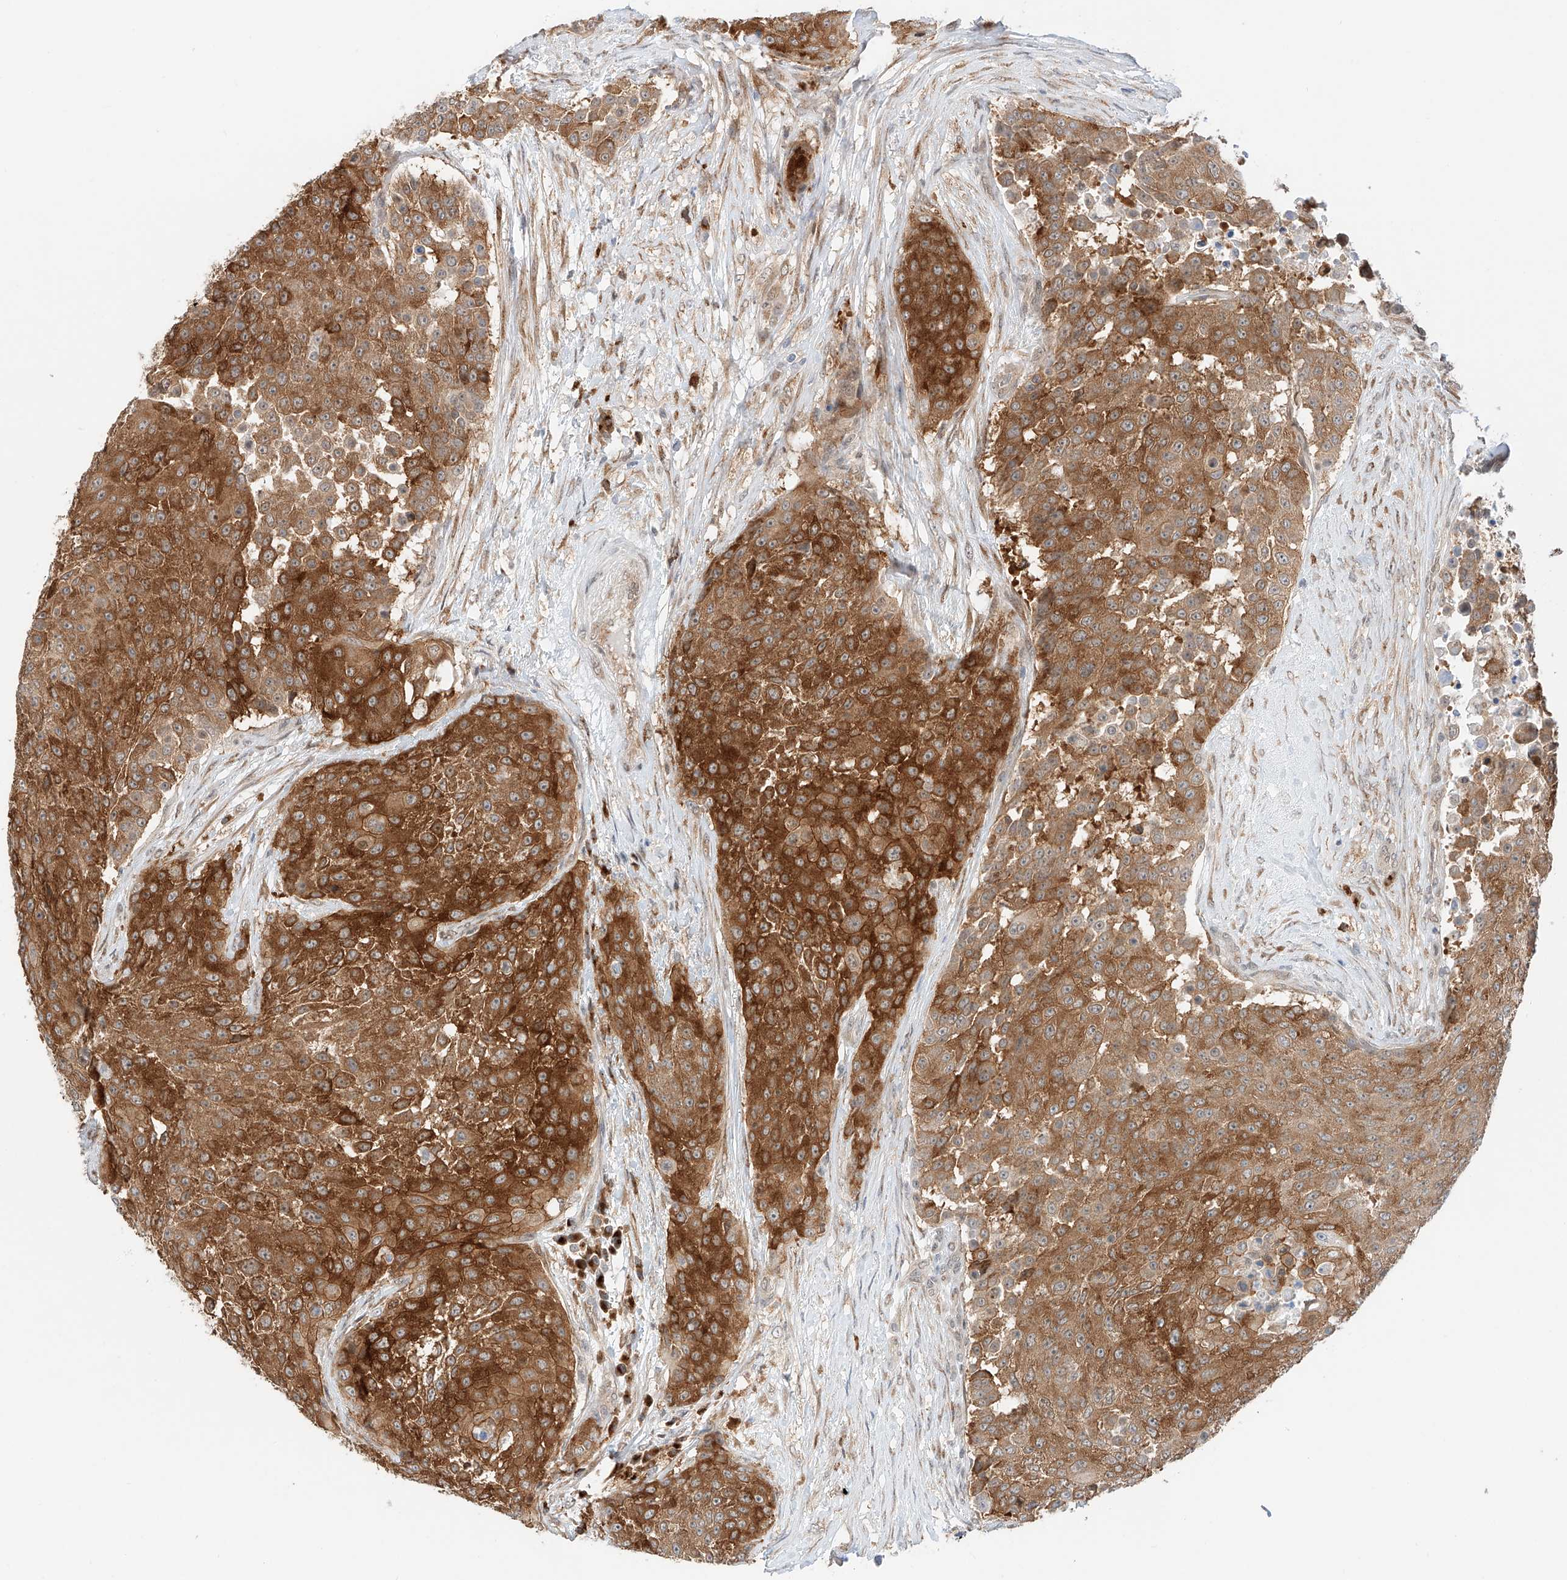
{"staining": {"intensity": "strong", "quantity": ">75%", "location": "cytoplasmic/membranous"}, "tissue": "urothelial cancer", "cell_type": "Tumor cells", "image_type": "cancer", "snomed": [{"axis": "morphology", "description": "Urothelial carcinoma, High grade"}, {"axis": "topography", "description": "Urinary bladder"}], "caption": "Protein analysis of urothelial cancer tissue exhibits strong cytoplasmic/membranous staining in about >75% of tumor cells. The staining was performed using DAB to visualize the protein expression in brown, while the nuclei were stained in blue with hematoxylin (Magnification: 20x).", "gene": "CARMIL1", "patient": {"sex": "female", "age": 63}}